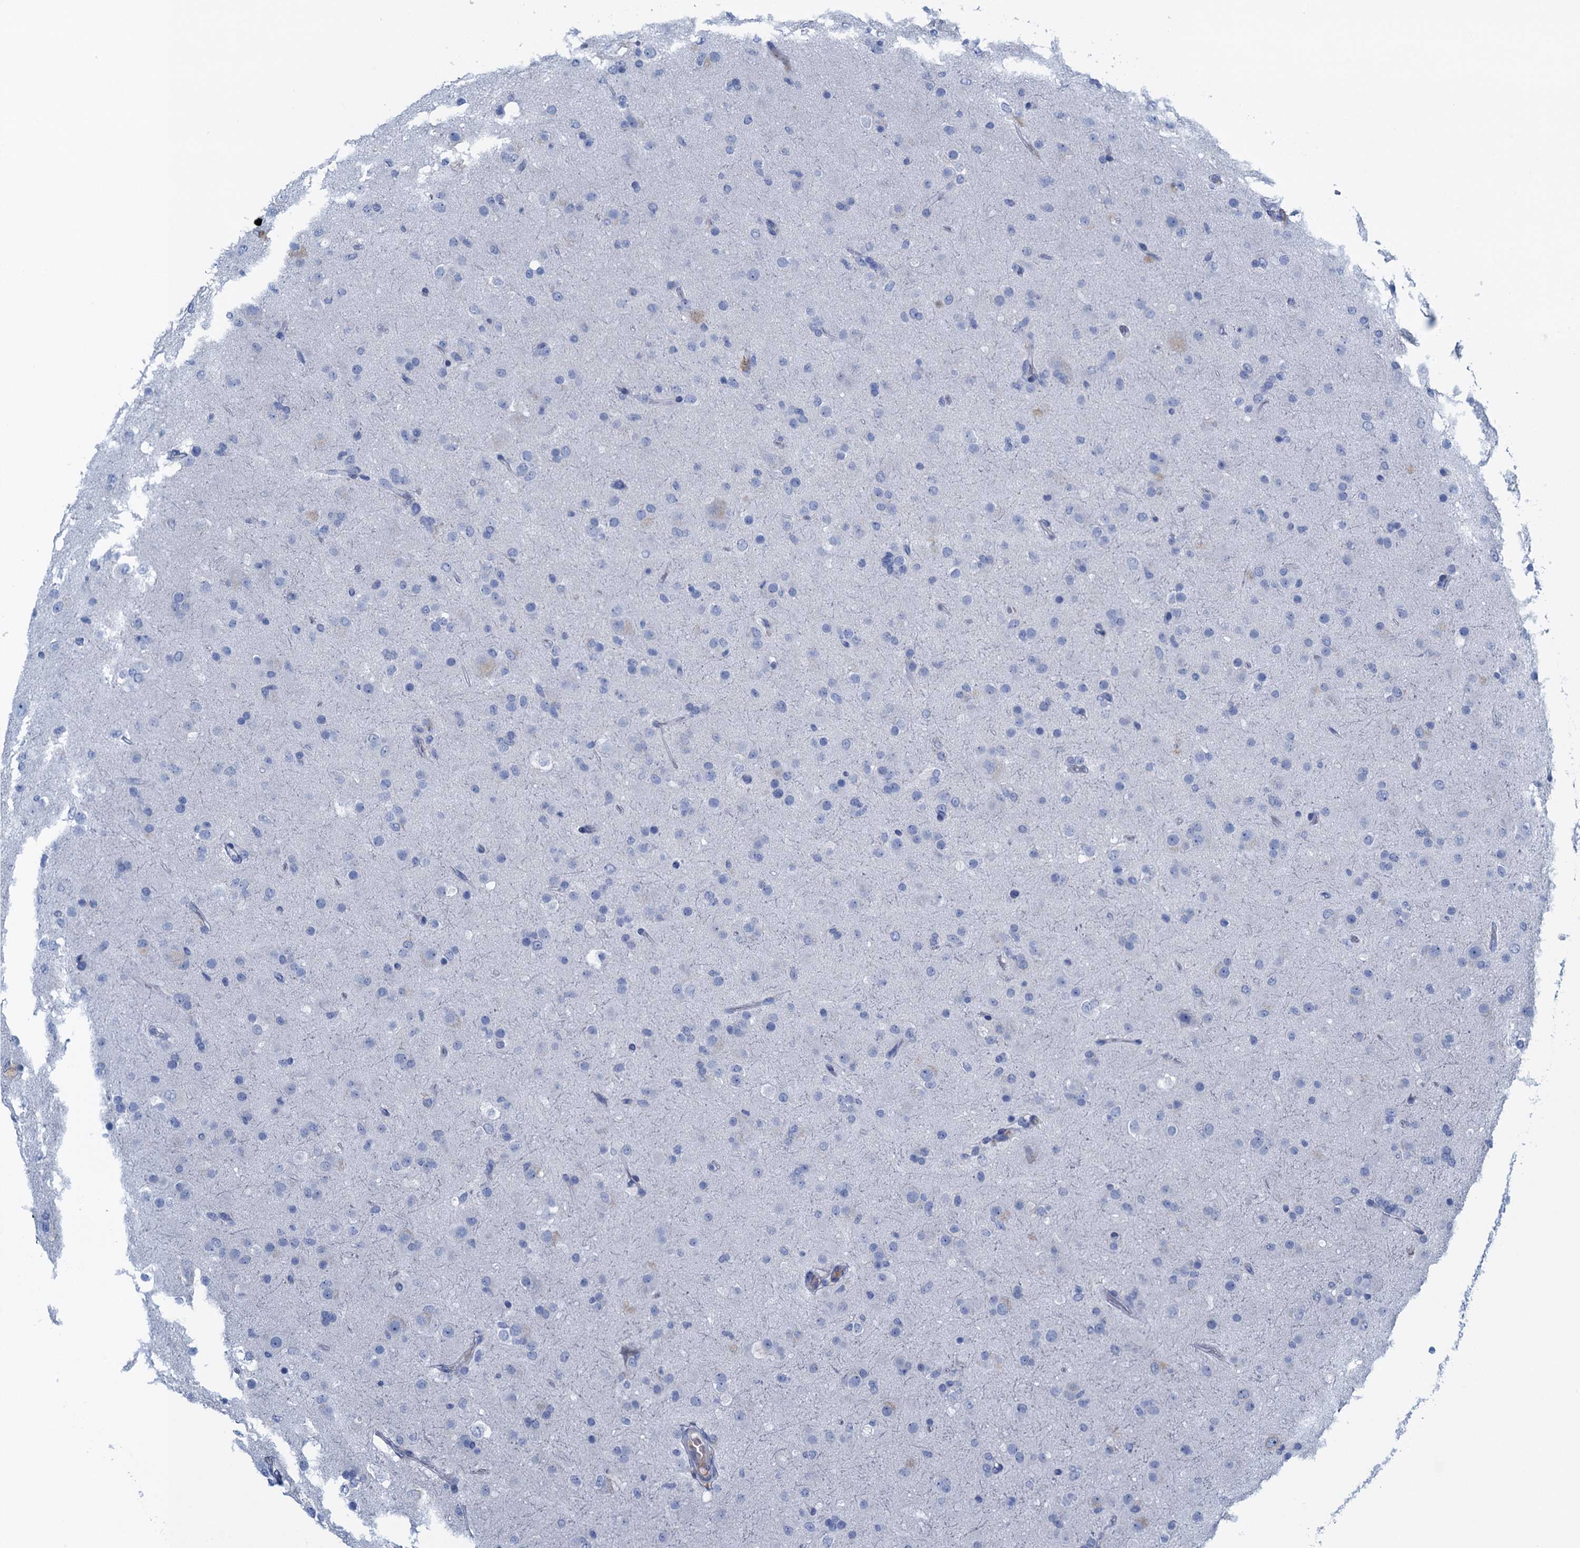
{"staining": {"intensity": "negative", "quantity": "none", "location": "none"}, "tissue": "glioma", "cell_type": "Tumor cells", "image_type": "cancer", "snomed": [{"axis": "morphology", "description": "Glioma, malignant, Low grade"}, {"axis": "topography", "description": "Brain"}], "caption": "The immunohistochemistry (IHC) histopathology image has no significant staining in tumor cells of glioma tissue.", "gene": "C10orf88", "patient": {"sex": "male", "age": 65}}